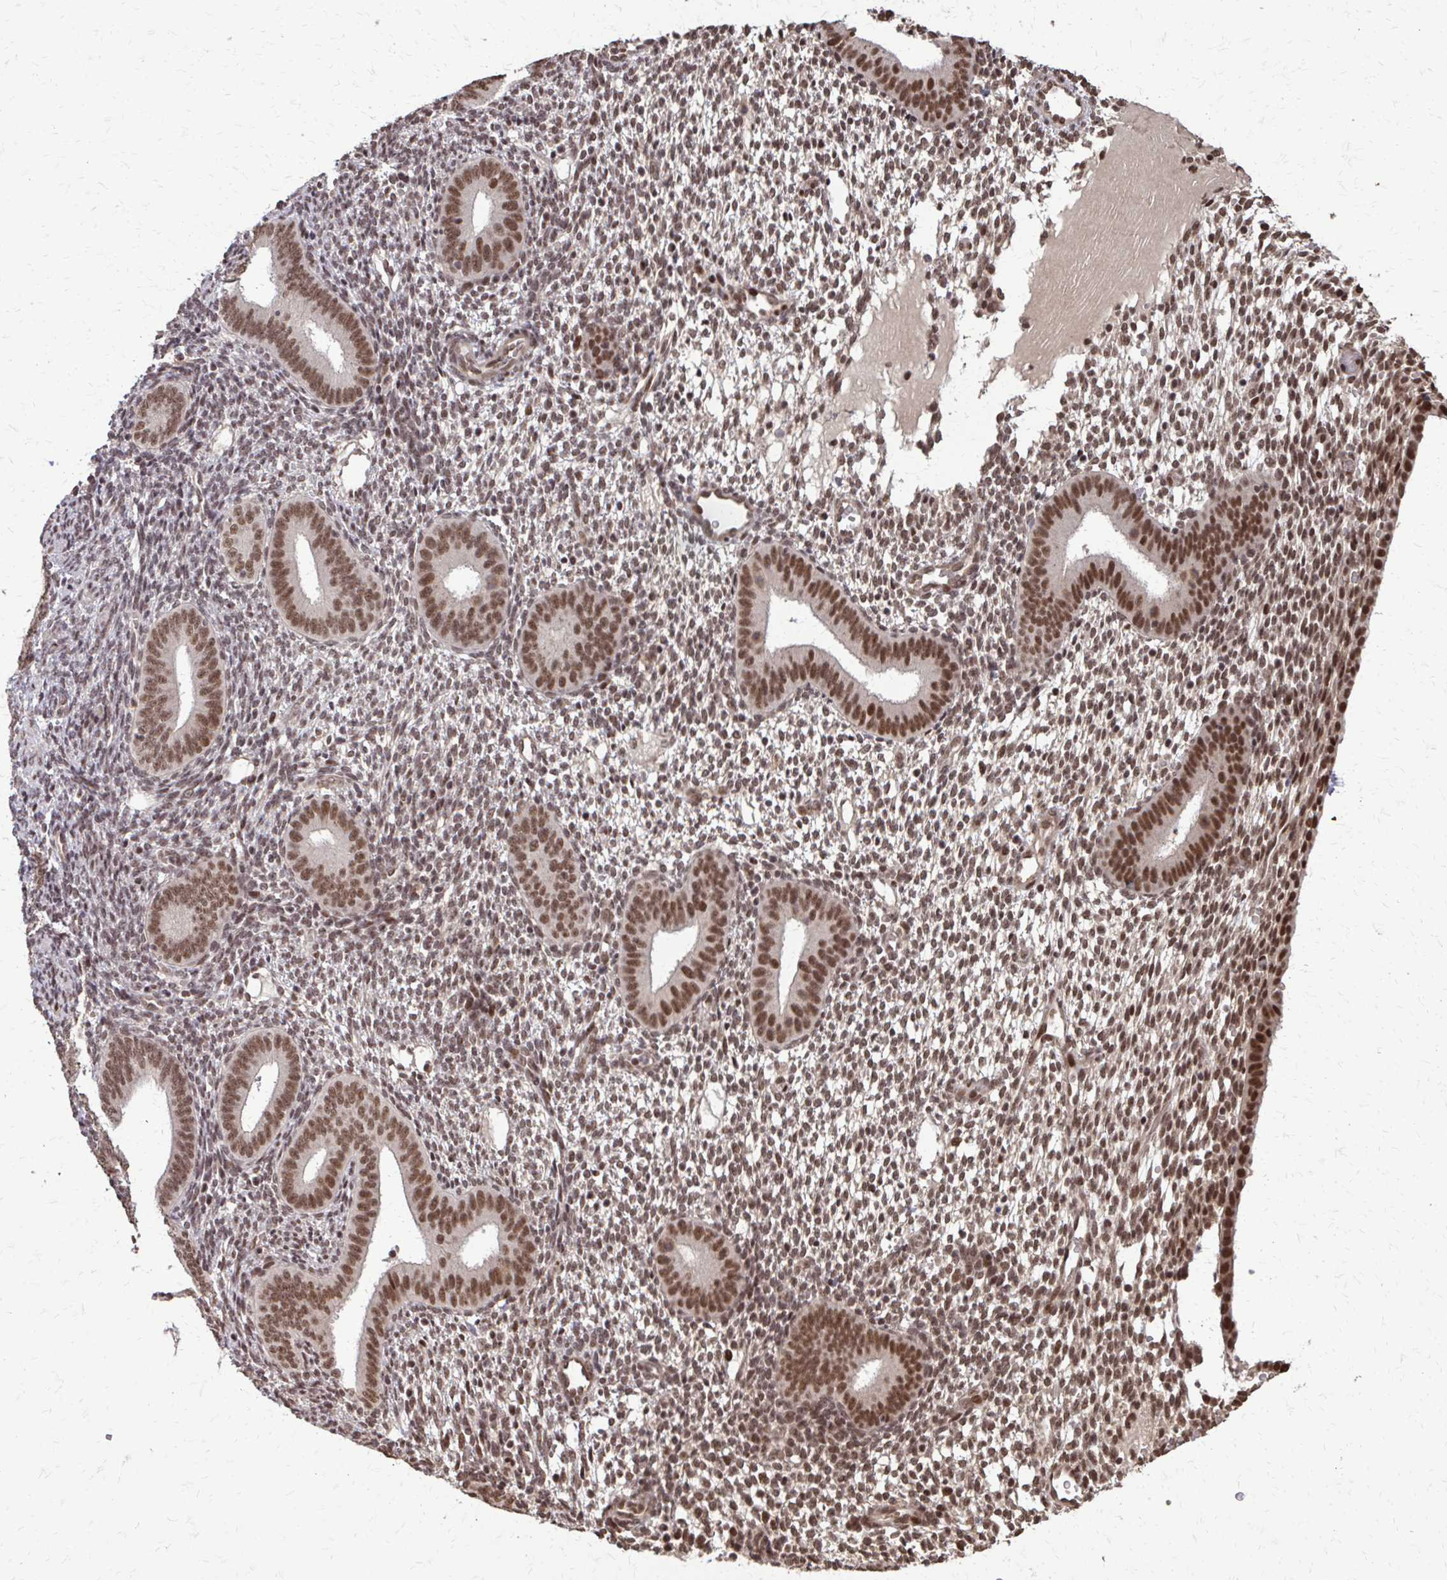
{"staining": {"intensity": "moderate", "quantity": ">75%", "location": "nuclear"}, "tissue": "endometrium", "cell_type": "Cells in endometrial stroma", "image_type": "normal", "snomed": [{"axis": "morphology", "description": "Normal tissue, NOS"}, {"axis": "topography", "description": "Endometrium"}], "caption": "Human endometrium stained with a brown dye shows moderate nuclear positive expression in about >75% of cells in endometrial stroma.", "gene": "SS18", "patient": {"sex": "female", "age": 40}}